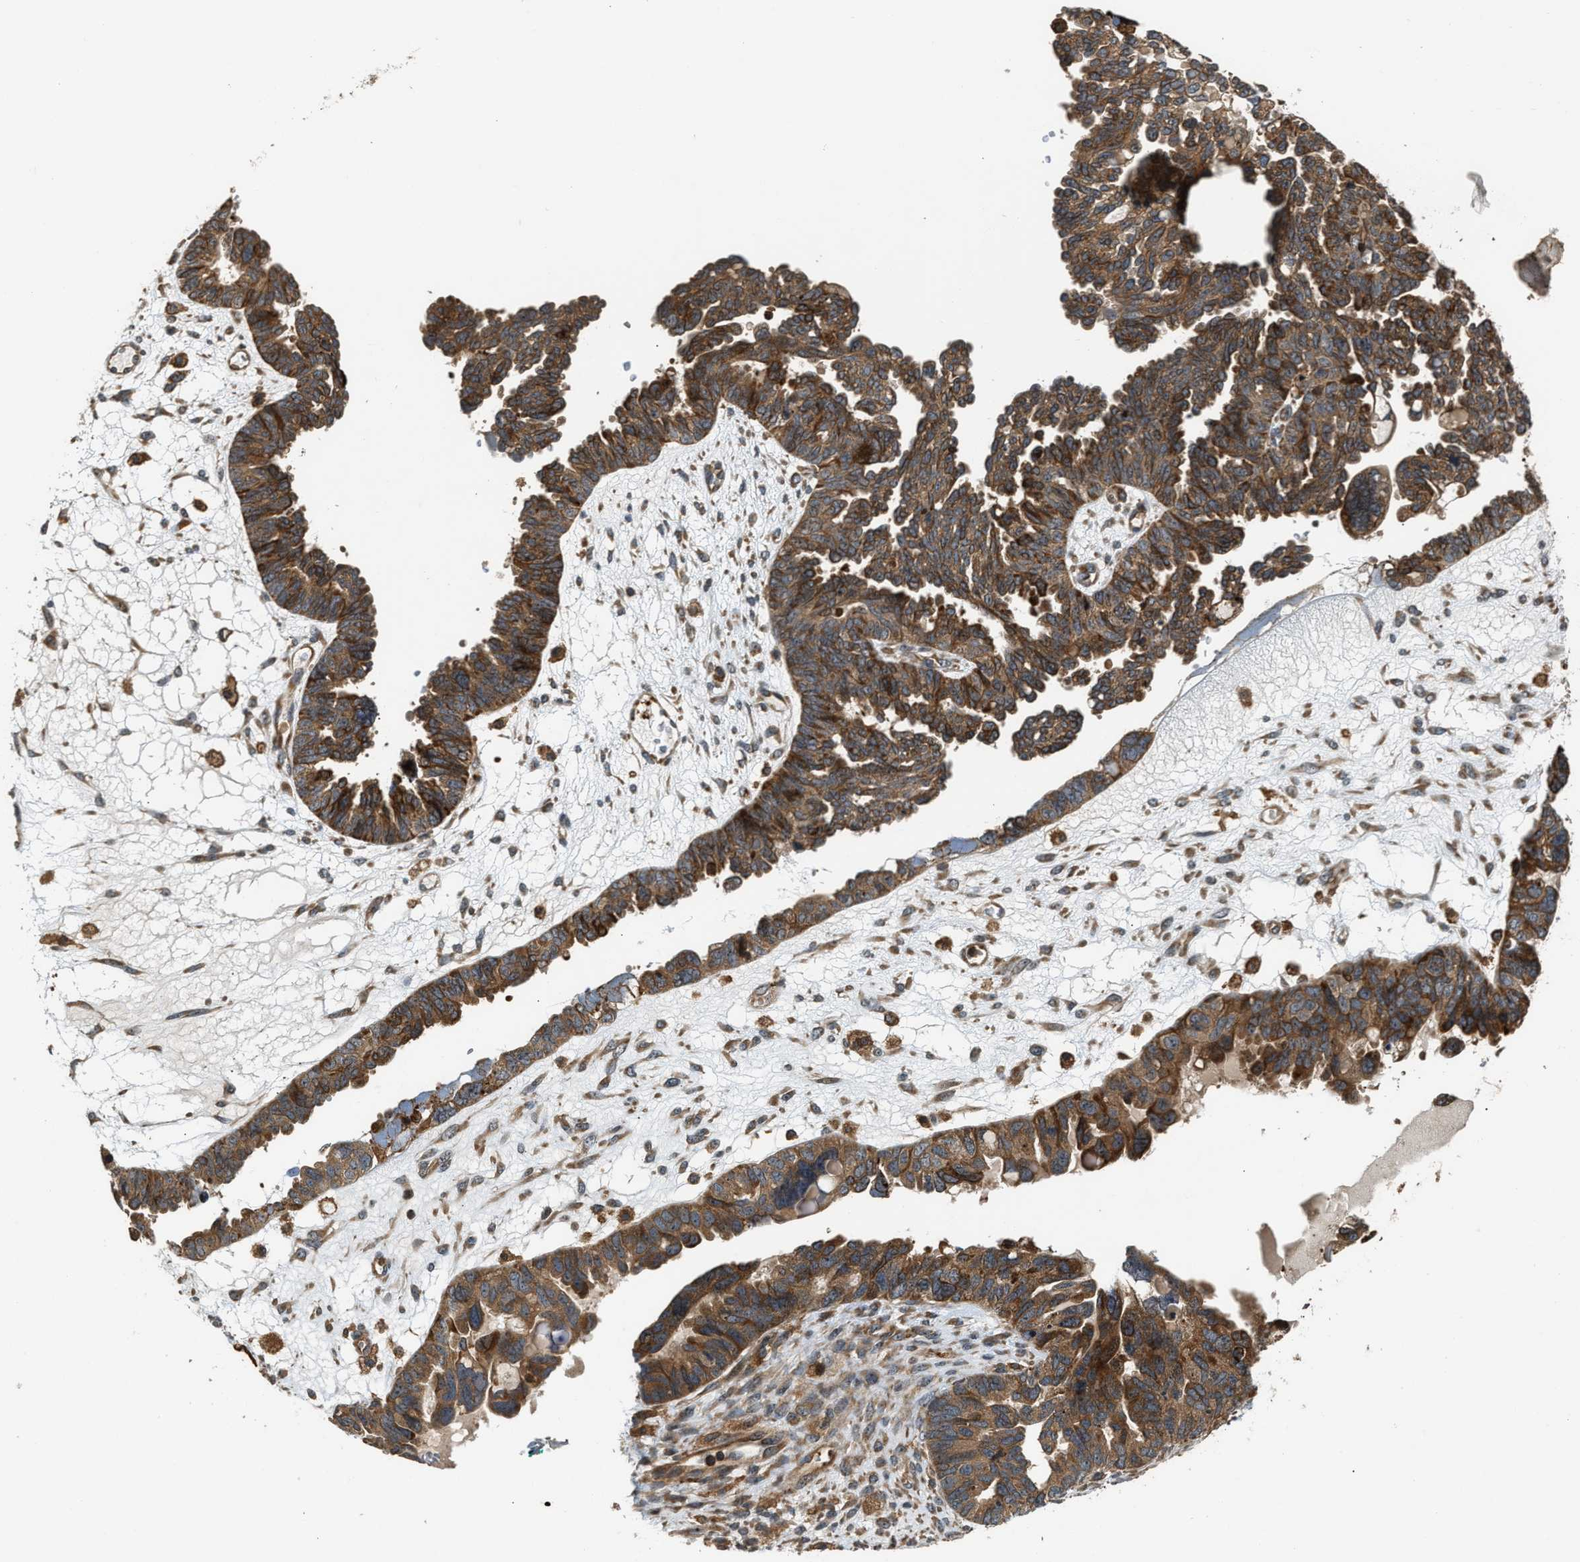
{"staining": {"intensity": "strong", "quantity": ">75%", "location": "cytoplasmic/membranous"}, "tissue": "ovarian cancer", "cell_type": "Tumor cells", "image_type": "cancer", "snomed": [{"axis": "morphology", "description": "Cystadenocarcinoma, serous, NOS"}, {"axis": "topography", "description": "Ovary"}], "caption": "IHC (DAB) staining of human ovarian cancer shows strong cytoplasmic/membranous protein staining in about >75% of tumor cells.", "gene": "SNX5", "patient": {"sex": "female", "age": 79}}